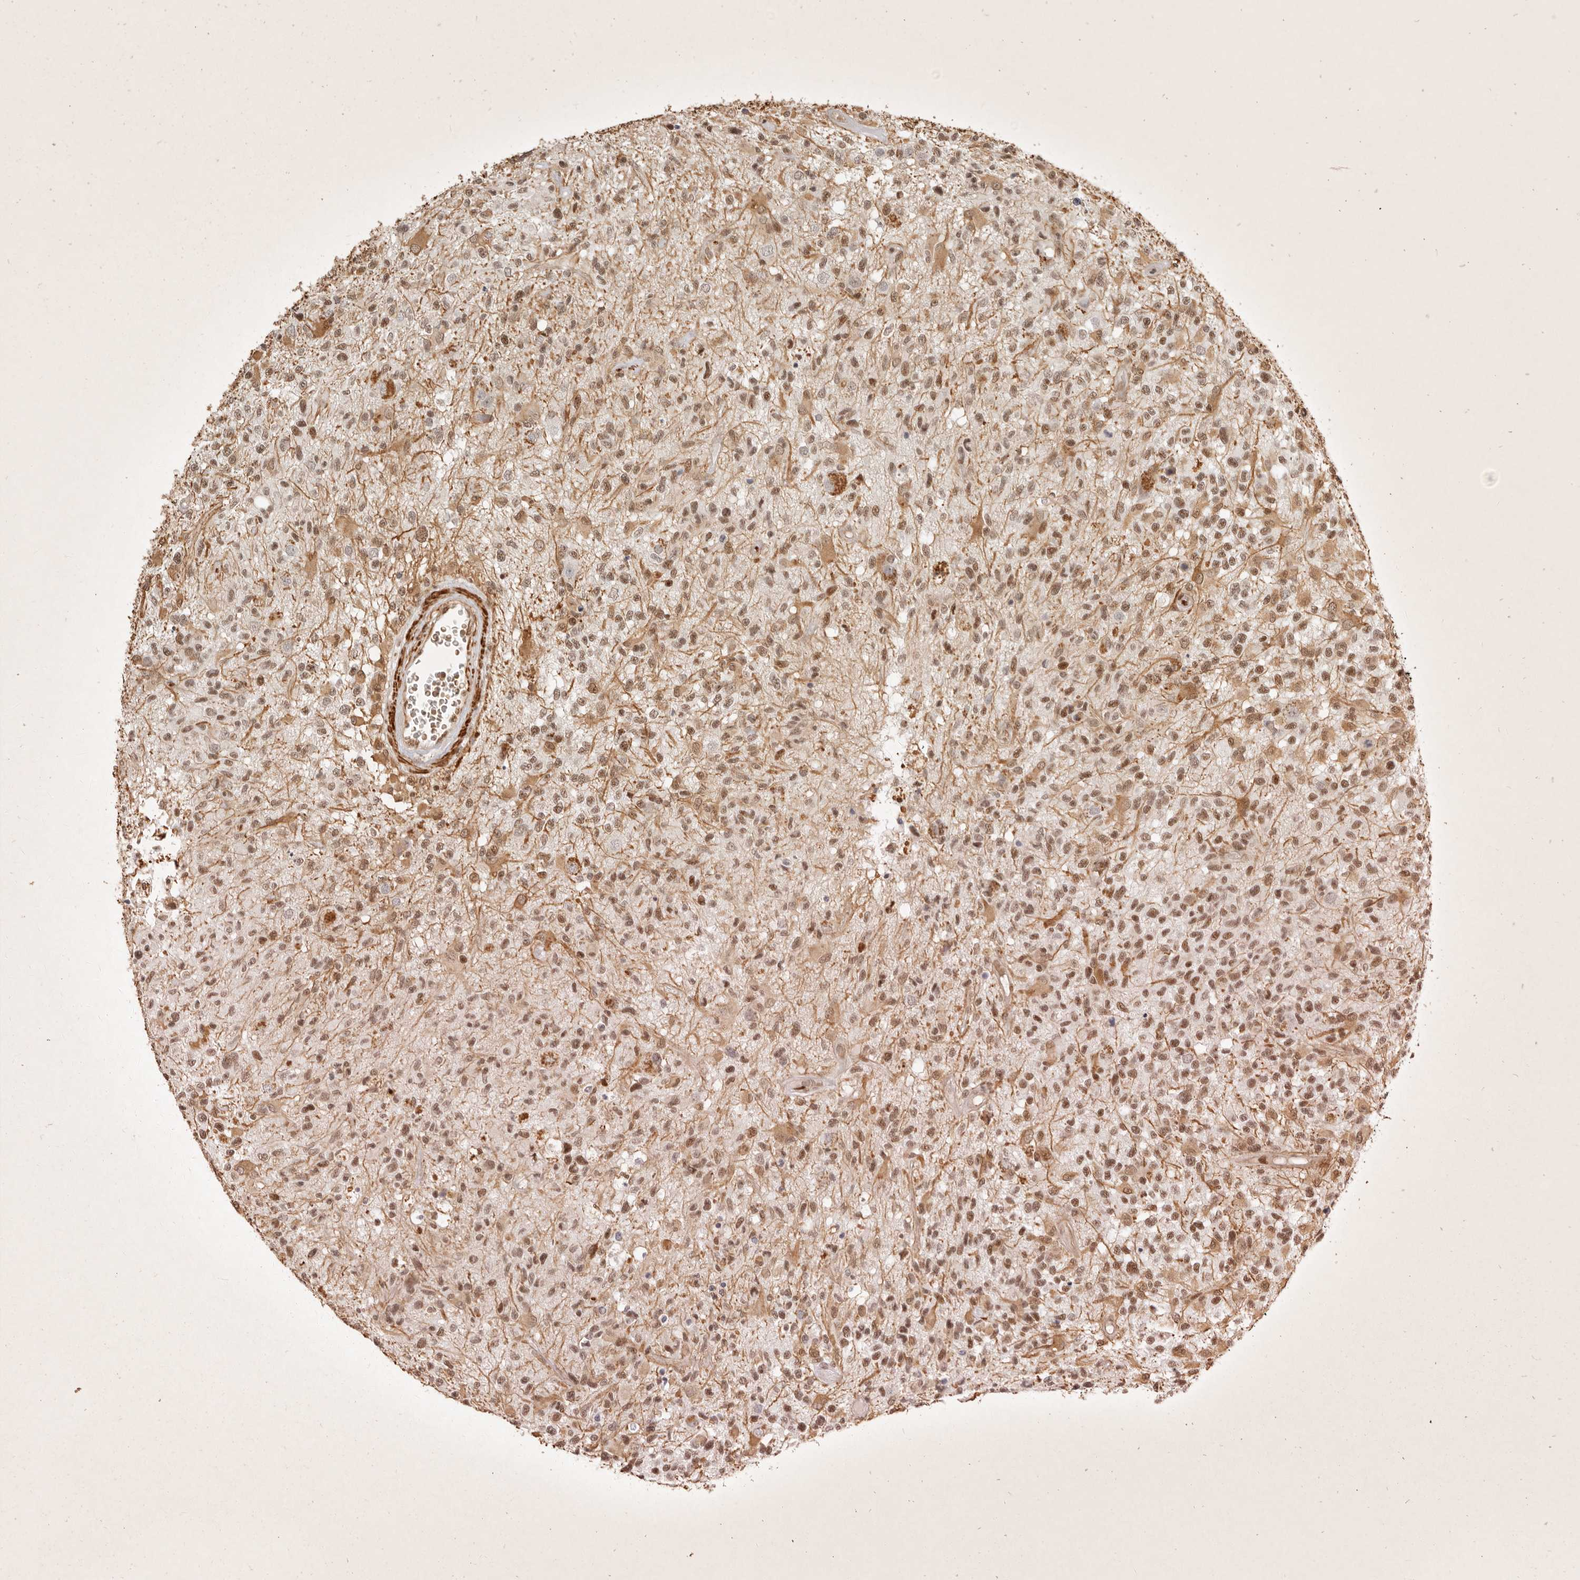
{"staining": {"intensity": "moderate", "quantity": ">75%", "location": "nuclear"}, "tissue": "glioma", "cell_type": "Tumor cells", "image_type": "cancer", "snomed": [{"axis": "morphology", "description": "Glioma, malignant, High grade"}, {"axis": "morphology", "description": "Glioblastoma, NOS"}, {"axis": "topography", "description": "Brain"}], "caption": "DAB (3,3'-diaminobenzidine) immunohistochemical staining of glioma reveals moderate nuclear protein staining in about >75% of tumor cells.", "gene": "GABPA", "patient": {"sex": "male", "age": 60}}